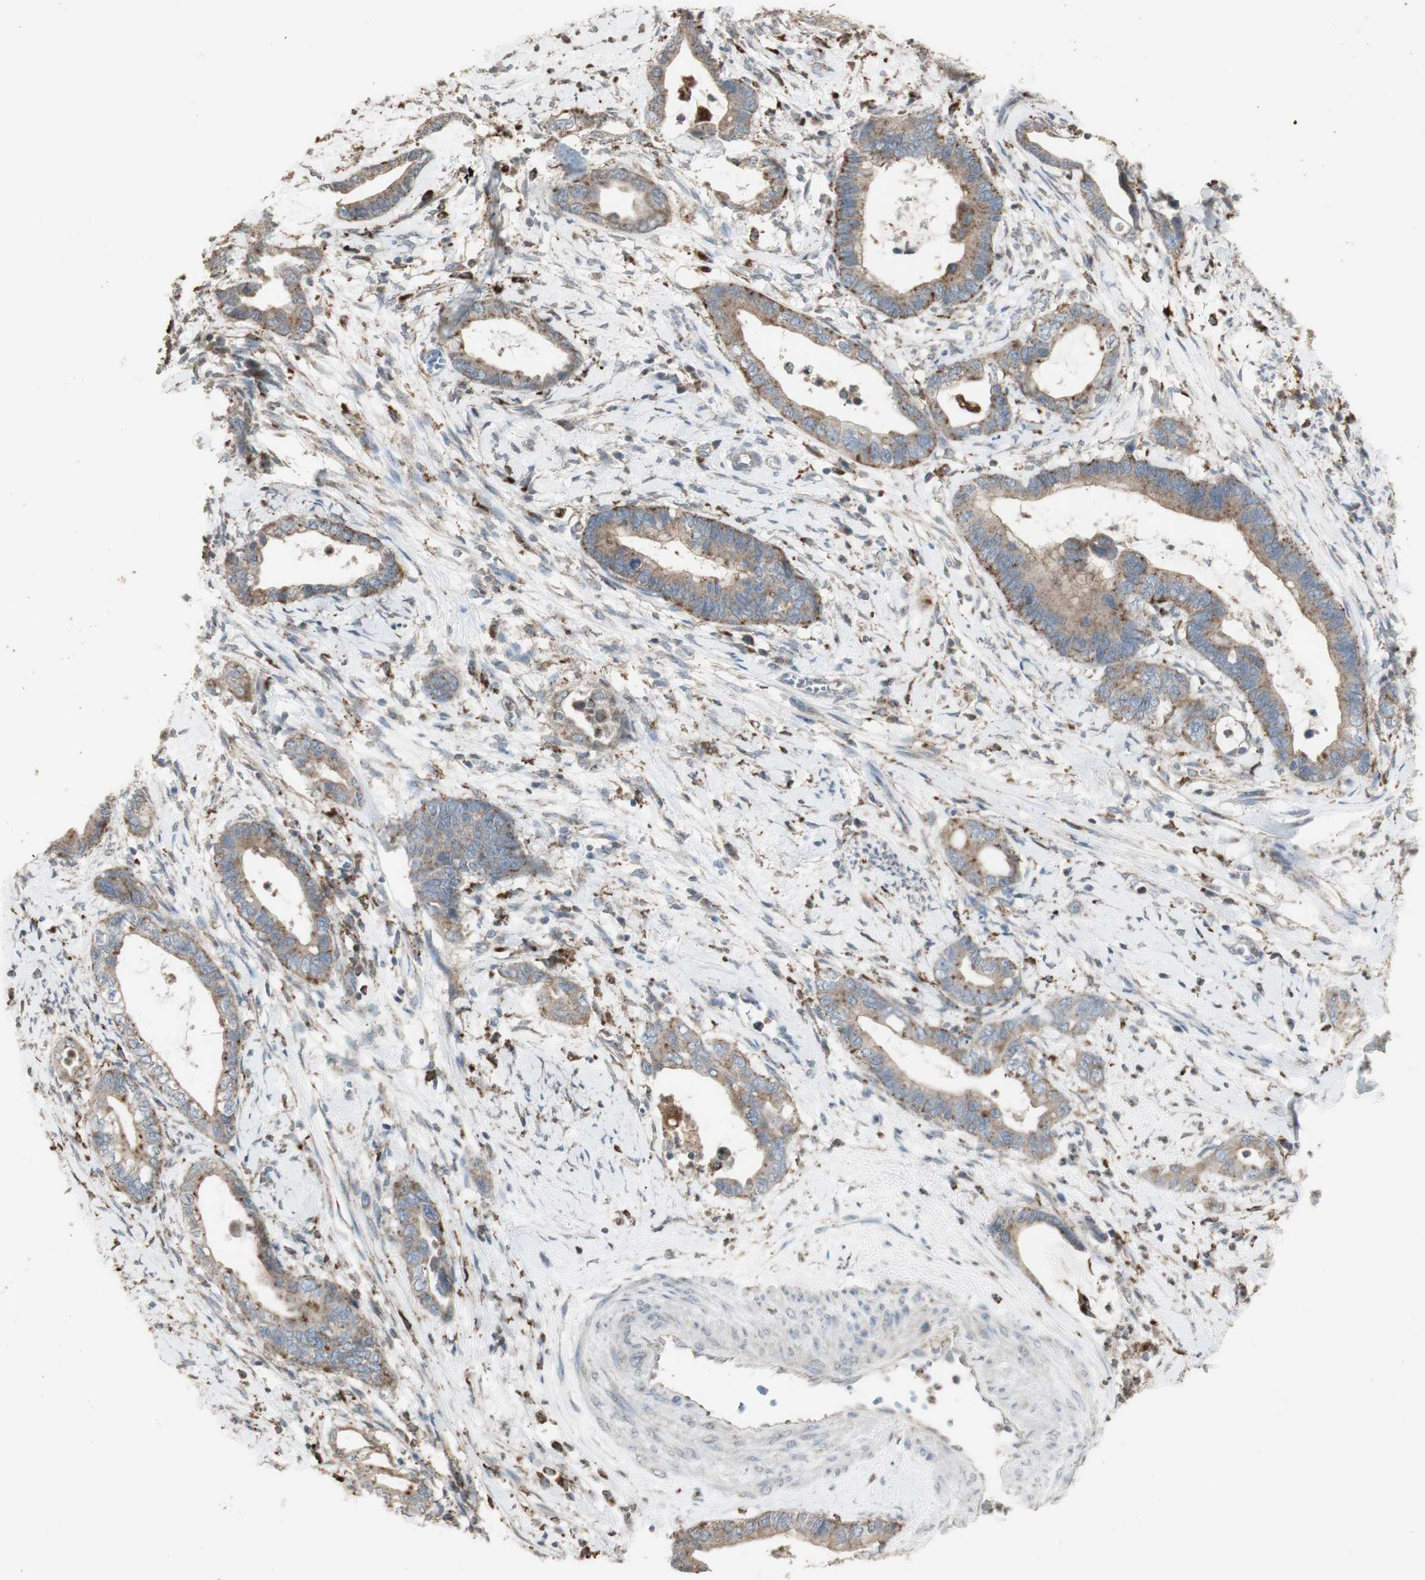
{"staining": {"intensity": "moderate", "quantity": ">75%", "location": "cytoplasmic/membranous"}, "tissue": "cervical cancer", "cell_type": "Tumor cells", "image_type": "cancer", "snomed": [{"axis": "morphology", "description": "Adenocarcinoma, NOS"}, {"axis": "topography", "description": "Cervix"}], "caption": "Immunohistochemistry (IHC) staining of cervical adenocarcinoma, which exhibits medium levels of moderate cytoplasmic/membranous positivity in approximately >75% of tumor cells indicating moderate cytoplasmic/membranous protein expression. The staining was performed using DAB (3,3'-diaminobenzidine) (brown) for protein detection and nuclei were counterstained in hematoxylin (blue).", "gene": "ATP6V1E1", "patient": {"sex": "female", "age": 44}}